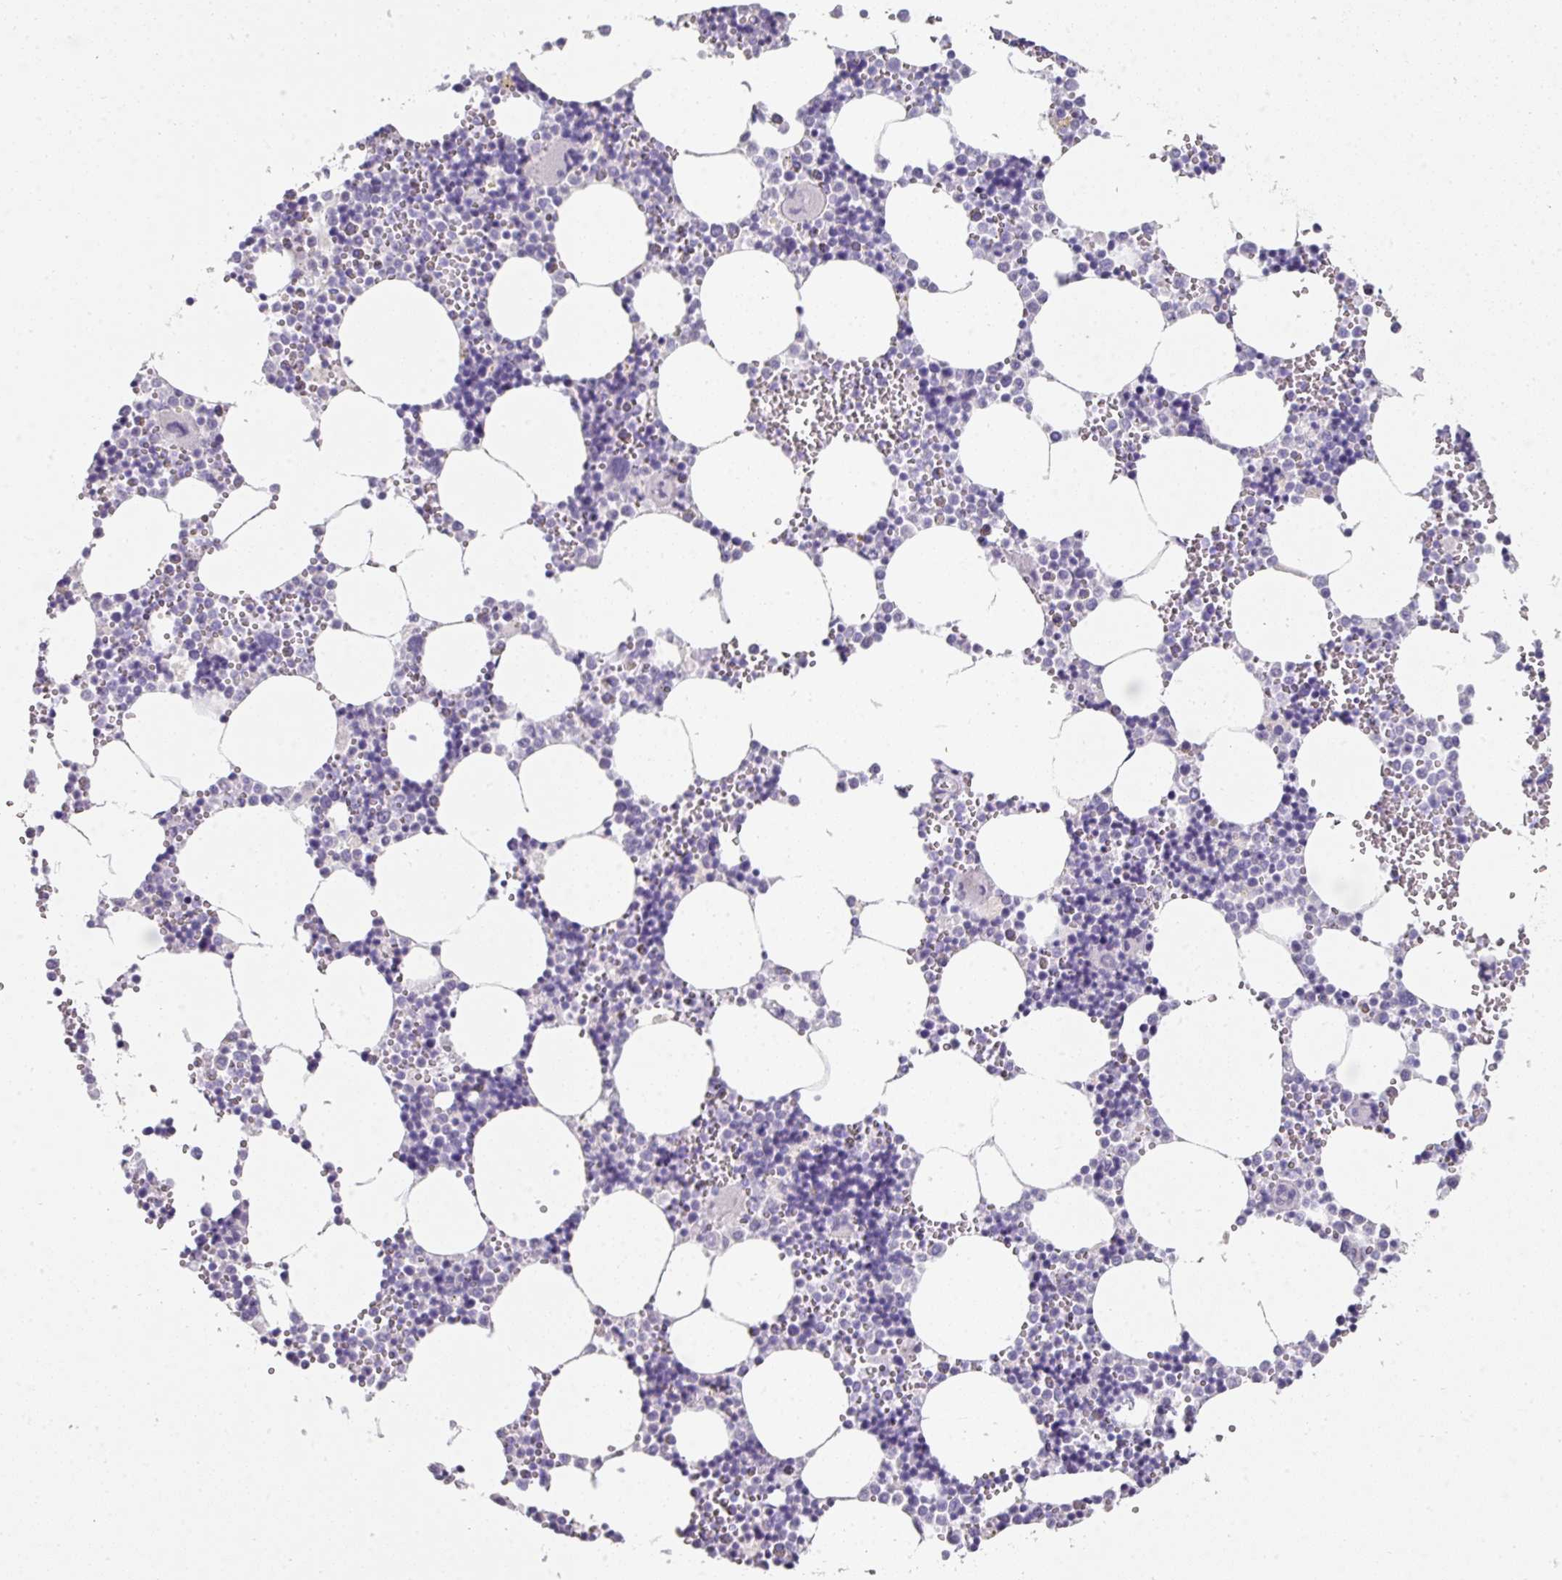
{"staining": {"intensity": "negative", "quantity": "none", "location": "none"}, "tissue": "bone marrow", "cell_type": "Hematopoietic cells", "image_type": "normal", "snomed": [{"axis": "morphology", "description": "Normal tissue, NOS"}, {"axis": "topography", "description": "Bone marrow"}], "caption": "This is a histopathology image of immunohistochemistry (IHC) staining of unremarkable bone marrow, which shows no expression in hematopoietic cells.", "gene": "ANKRD29", "patient": {"sex": "male", "age": 54}}